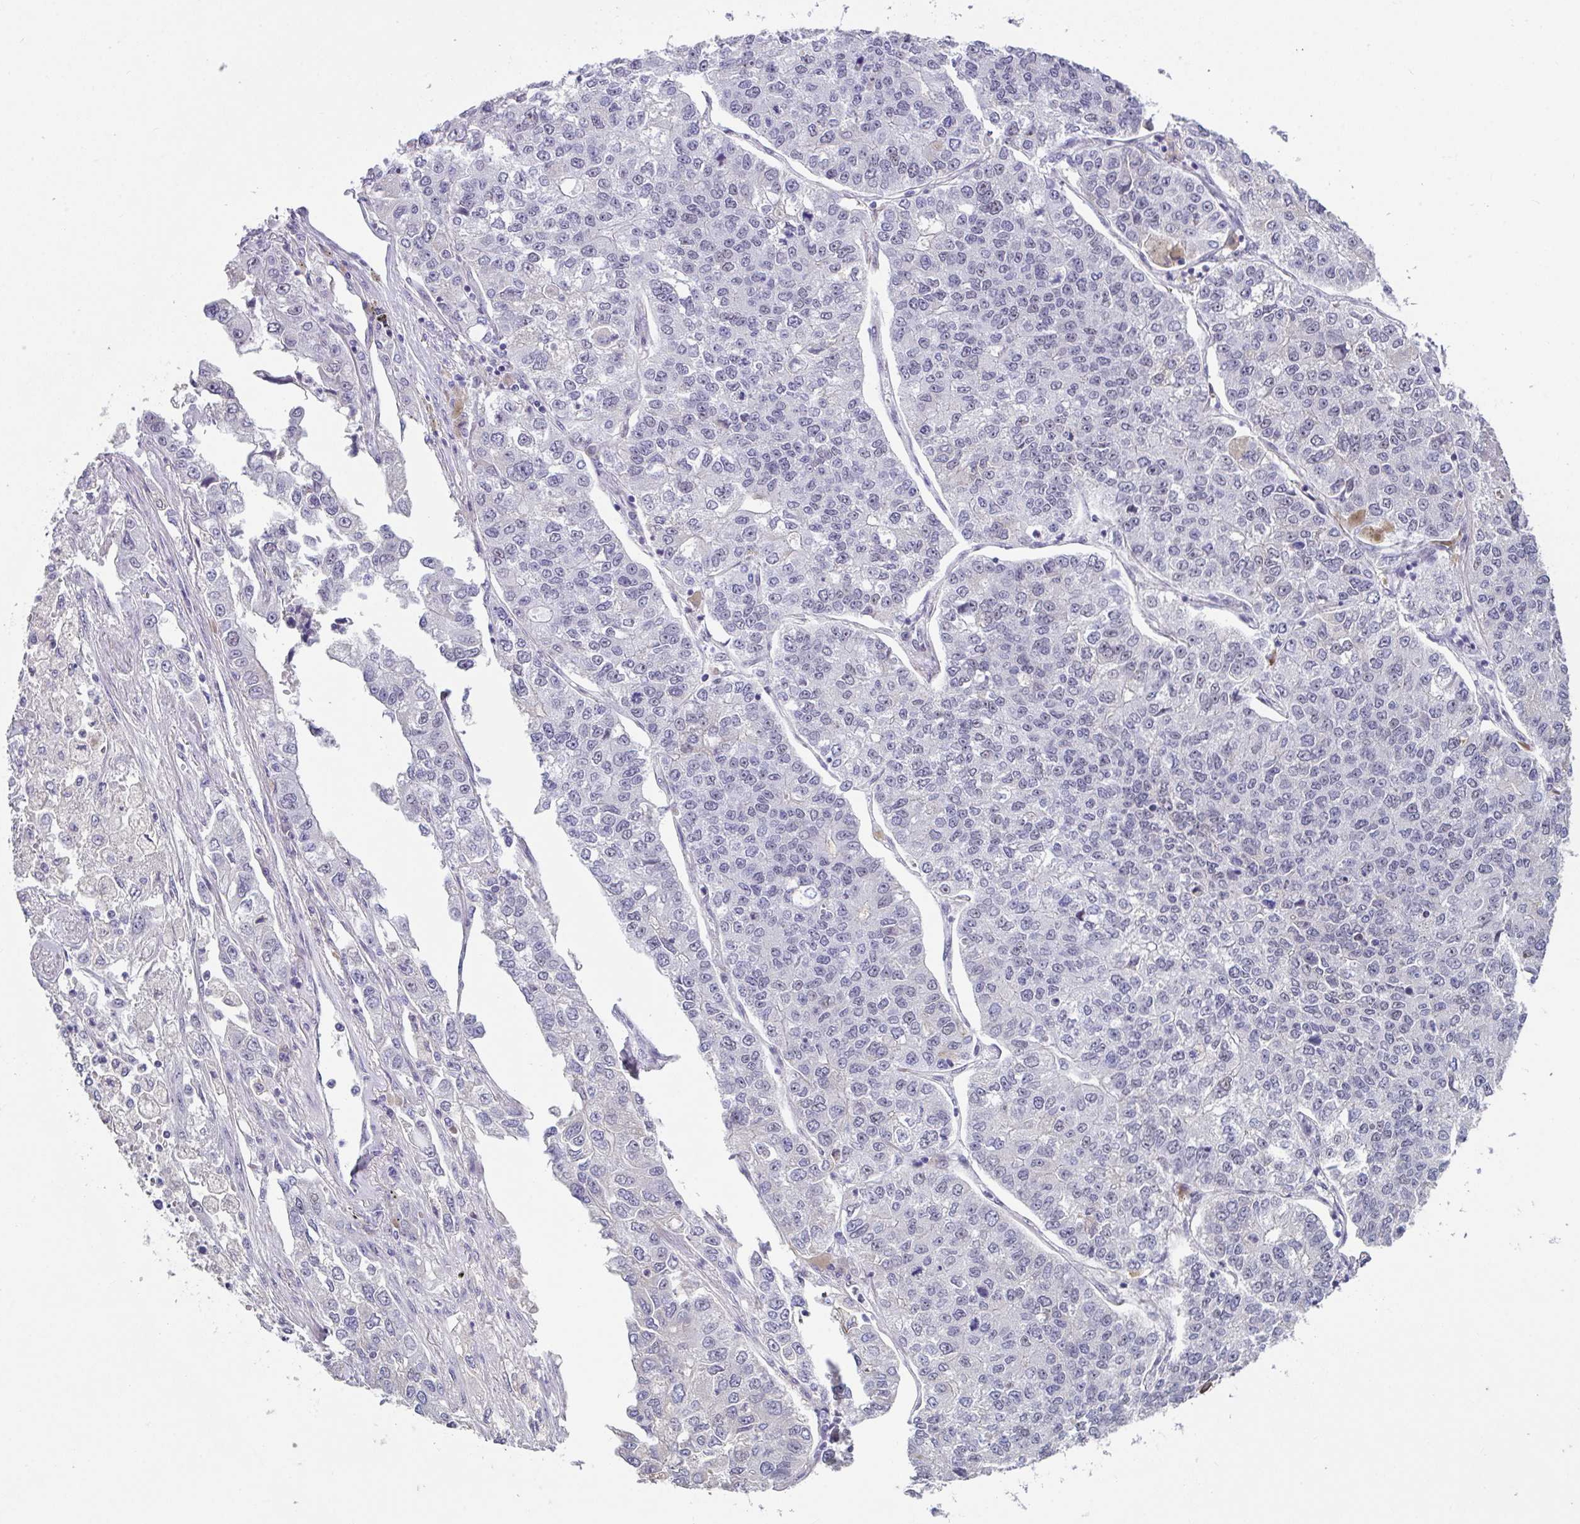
{"staining": {"intensity": "negative", "quantity": "none", "location": "none"}, "tissue": "lung cancer", "cell_type": "Tumor cells", "image_type": "cancer", "snomed": [{"axis": "morphology", "description": "Adenocarcinoma, NOS"}, {"axis": "topography", "description": "Lung"}], "caption": "Immunohistochemistry micrograph of lung cancer stained for a protein (brown), which displays no expression in tumor cells.", "gene": "RBBP6", "patient": {"sex": "male", "age": 49}}